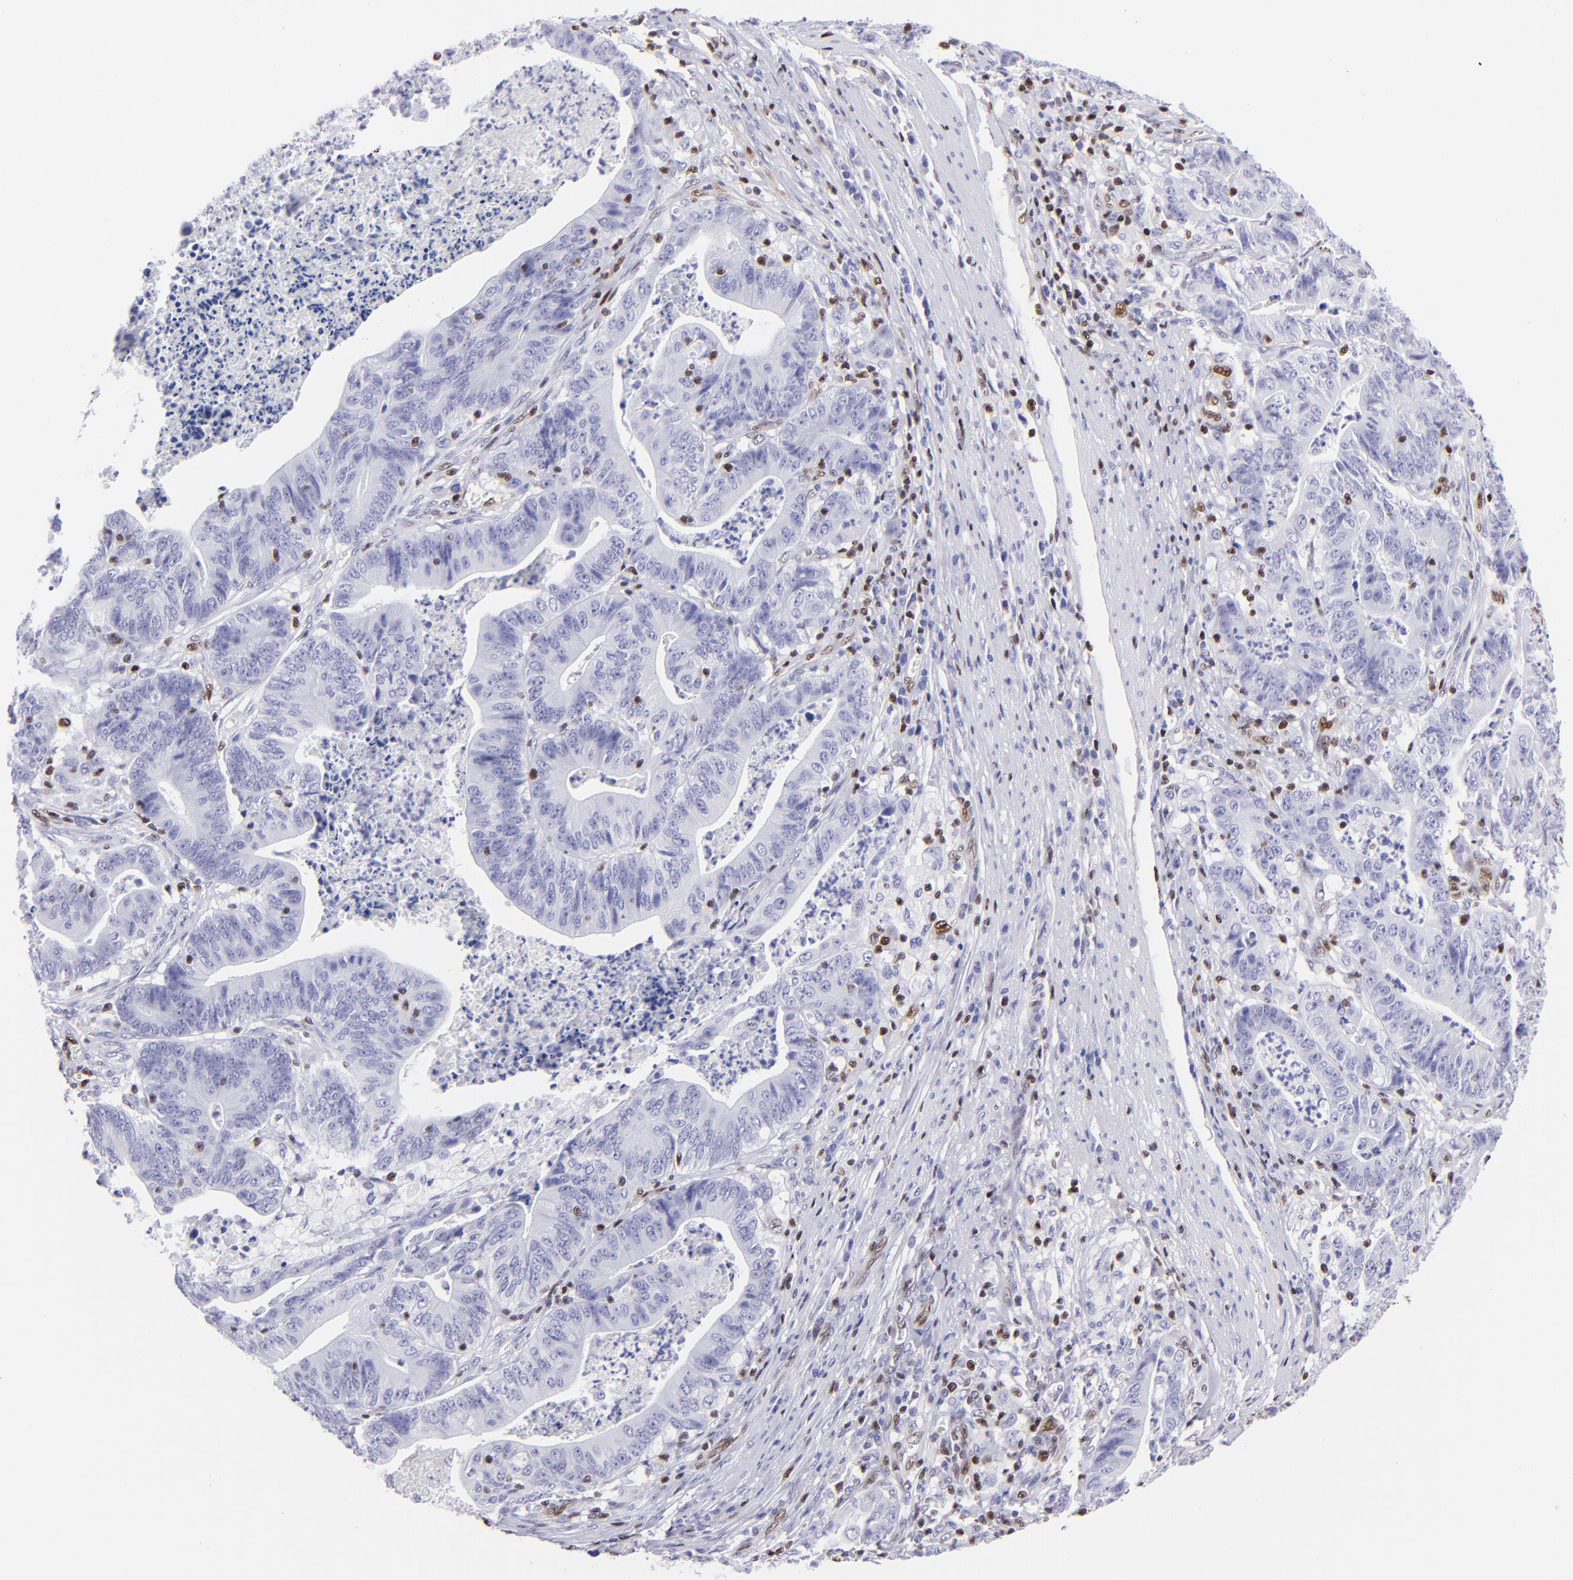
{"staining": {"intensity": "negative", "quantity": "none", "location": "none"}, "tissue": "stomach cancer", "cell_type": "Tumor cells", "image_type": "cancer", "snomed": [{"axis": "morphology", "description": "Adenocarcinoma, NOS"}, {"axis": "topography", "description": "Stomach, lower"}], "caption": "IHC micrograph of neoplastic tissue: human adenocarcinoma (stomach) stained with DAB exhibits no significant protein staining in tumor cells.", "gene": "ETS1", "patient": {"sex": "female", "age": 86}}